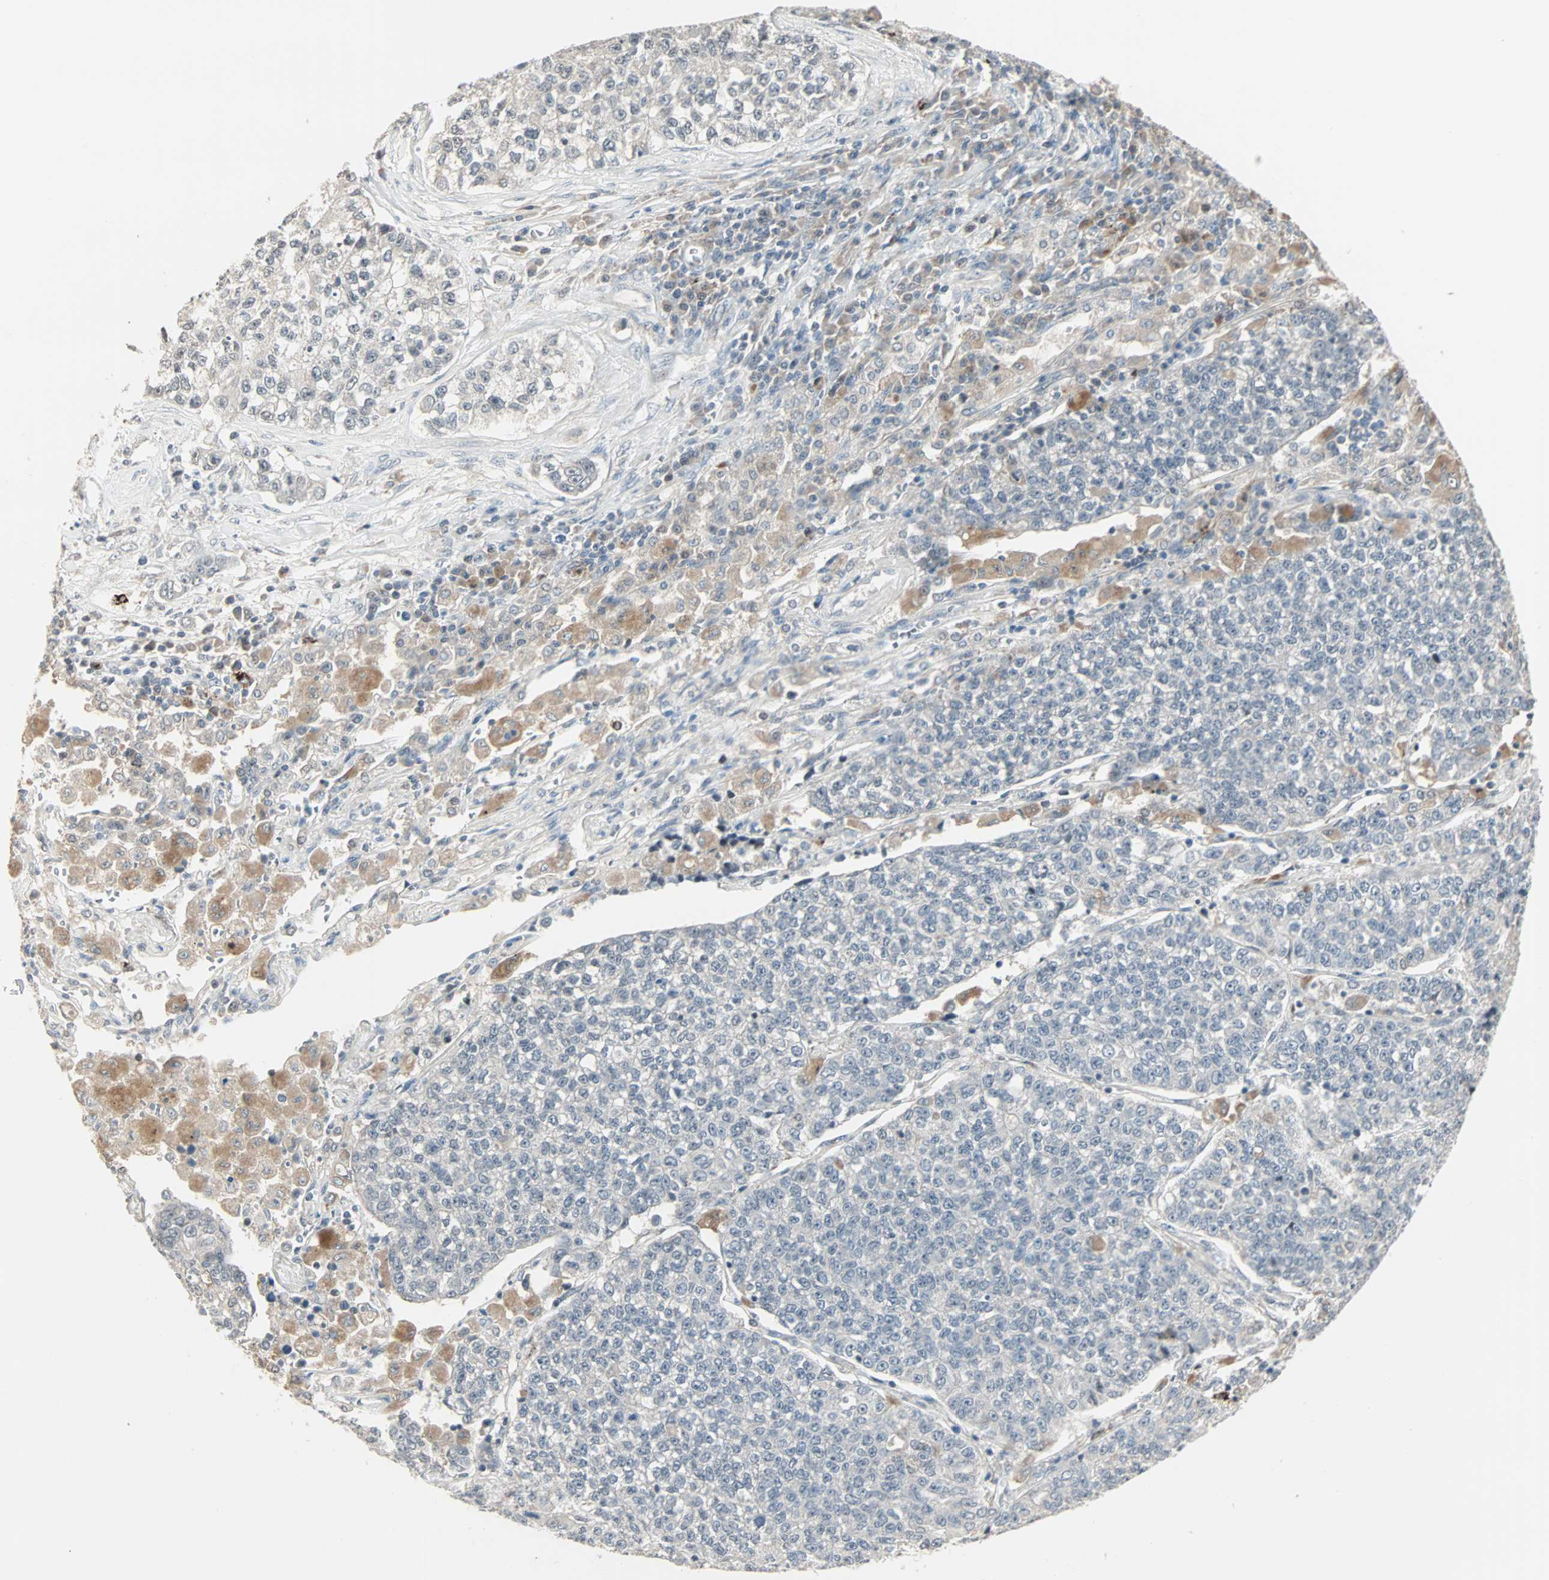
{"staining": {"intensity": "weak", "quantity": "25%-75%", "location": "cytoplasmic/membranous"}, "tissue": "lung cancer", "cell_type": "Tumor cells", "image_type": "cancer", "snomed": [{"axis": "morphology", "description": "Adenocarcinoma, NOS"}, {"axis": "topography", "description": "Lung"}], "caption": "A histopathology image of human lung adenocarcinoma stained for a protein displays weak cytoplasmic/membranous brown staining in tumor cells. Immunohistochemistry stains the protein of interest in brown and the nuclei are stained blue.", "gene": "KDM4A", "patient": {"sex": "male", "age": 49}}